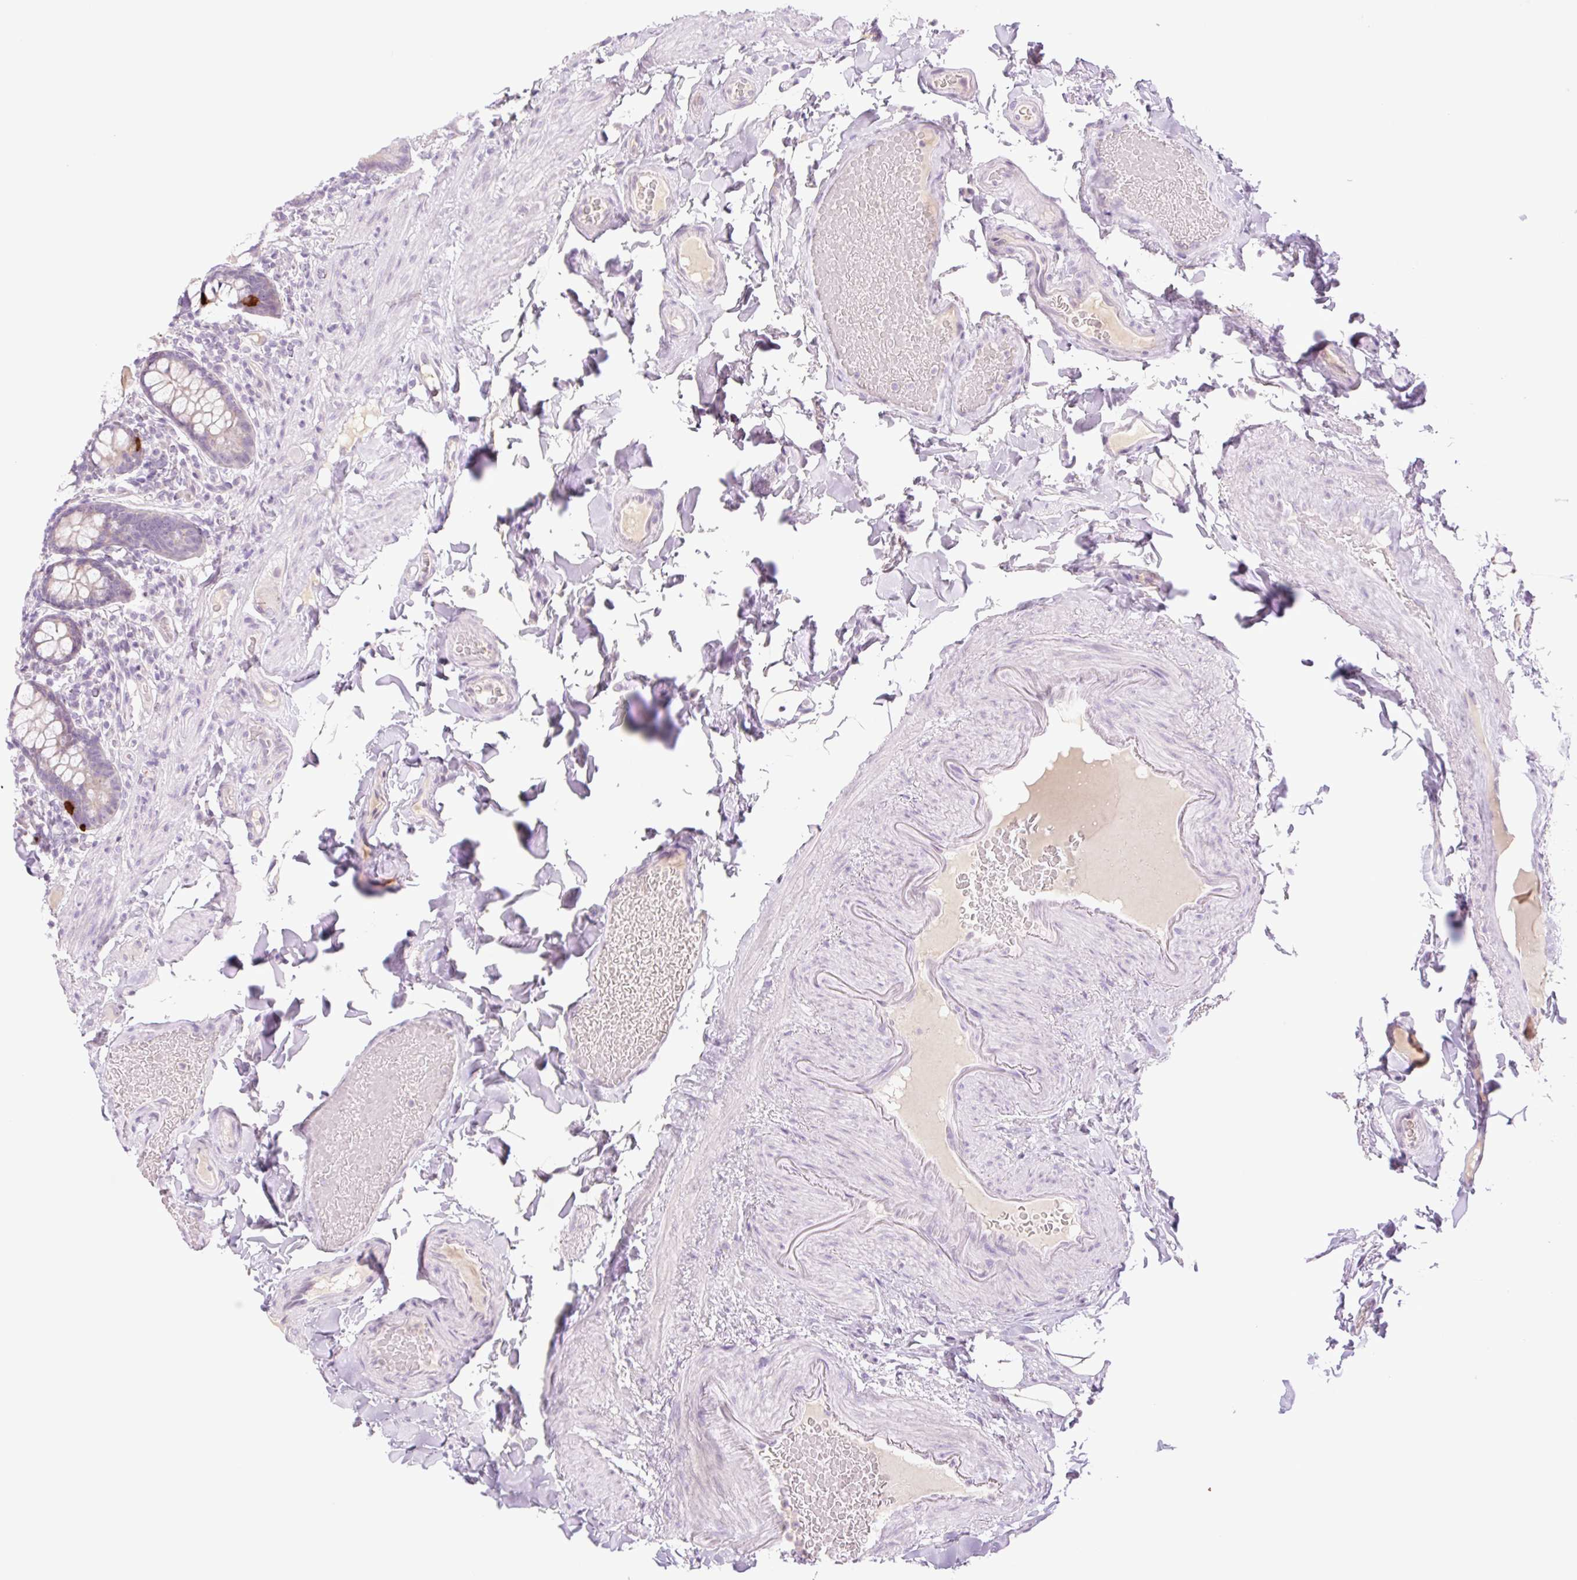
{"staining": {"intensity": "strong", "quantity": "<25%", "location": "cytoplasmic/membranous"}, "tissue": "small intestine", "cell_type": "Glandular cells", "image_type": "normal", "snomed": [{"axis": "morphology", "description": "Normal tissue, NOS"}, {"axis": "topography", "description": "Small intestine"}], "caption": "Approximately <25% of glandular cells in benign human small intestine show strong cytoplasmic/membranous protein staining as visualized by brown immunohistochemical staining.", "gene": "TBX15", "patient": {"sex": "male", "age": 70}}